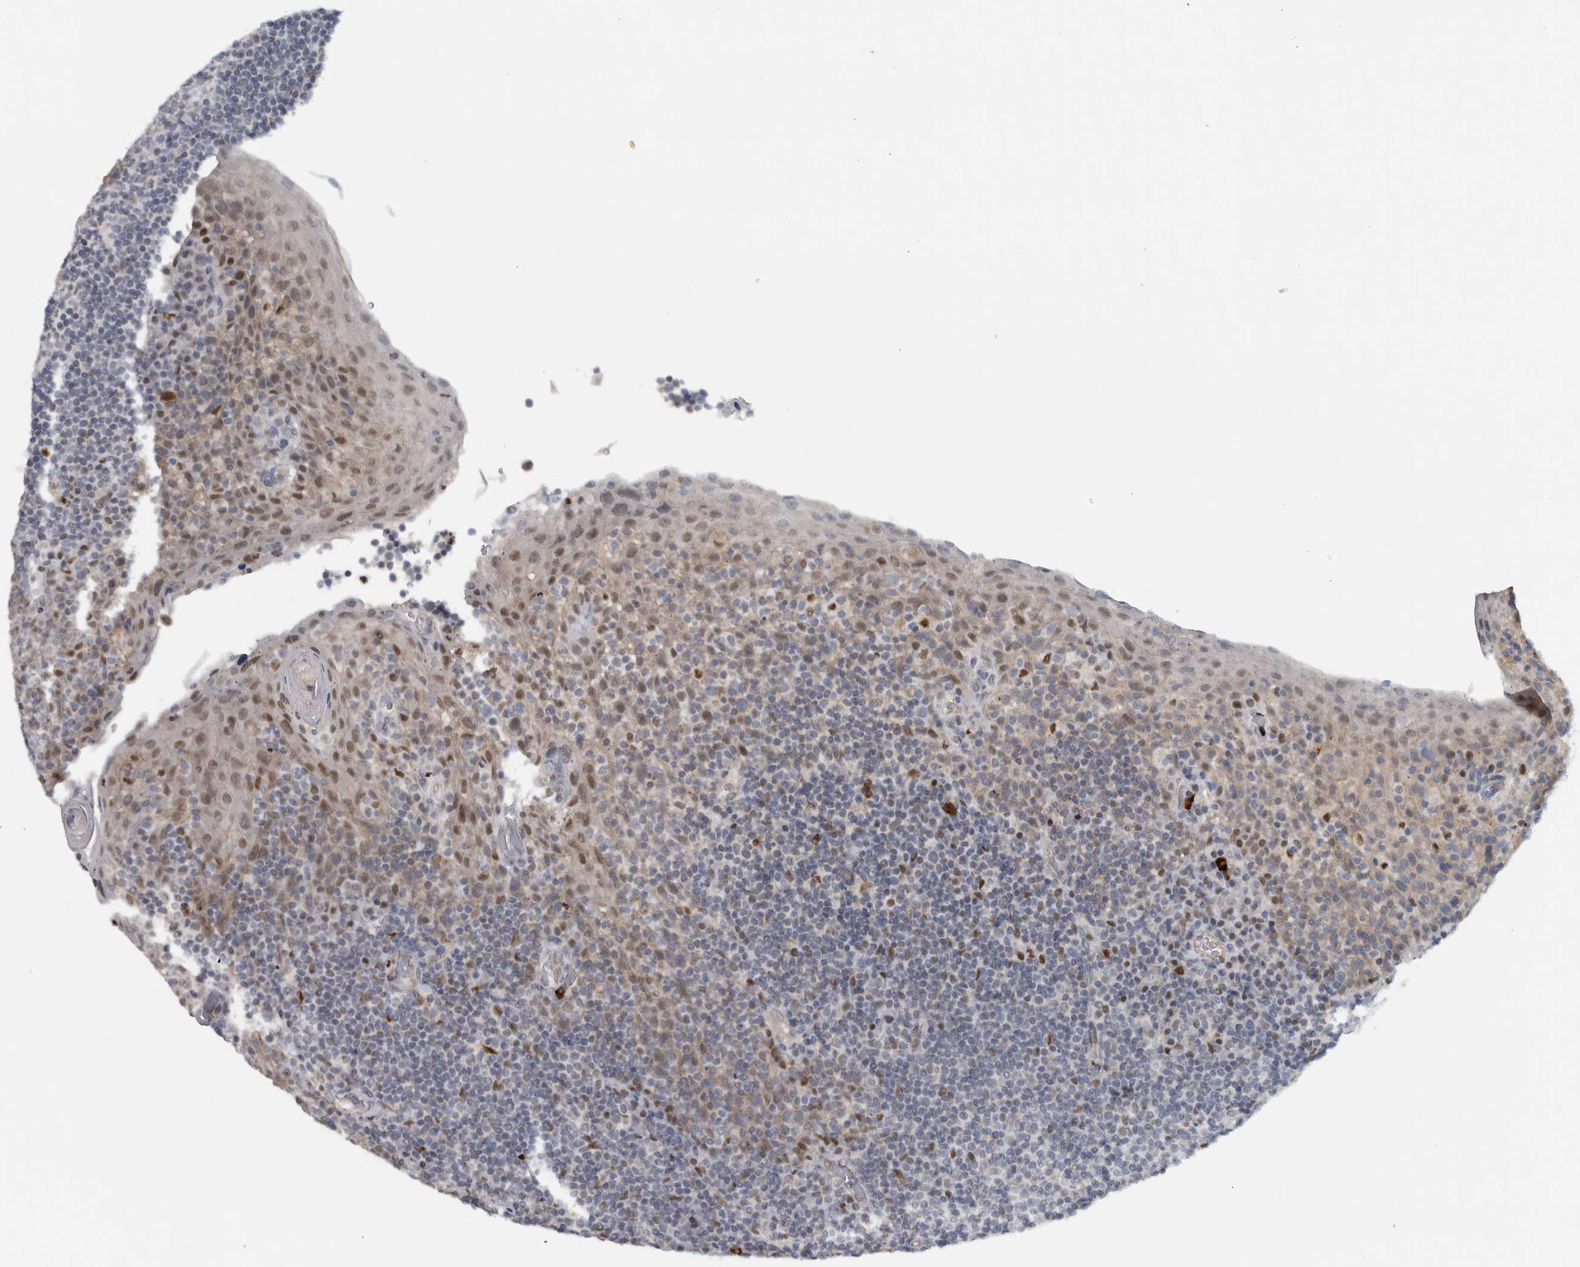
{"staining": {"intensity": "weak", "quantity": "<25%", "location": "cytoplasmic/membranous"}, "tissue": "tonsil", "cell_type": "Germinal center cells", "image_type": "normal", "snomed": [{"axis": "morphology", "description": "Normal tissue, NOS"}, {"axis": "topography", "description": "Tonsil"}], "caption": "This is an immunohistochemistry (IHC) micrograph of benign human tonsil. There is no positivity in germinal center cells.", "gene": "ADPRM", "patient": {"sex": "male", "age": 17}}